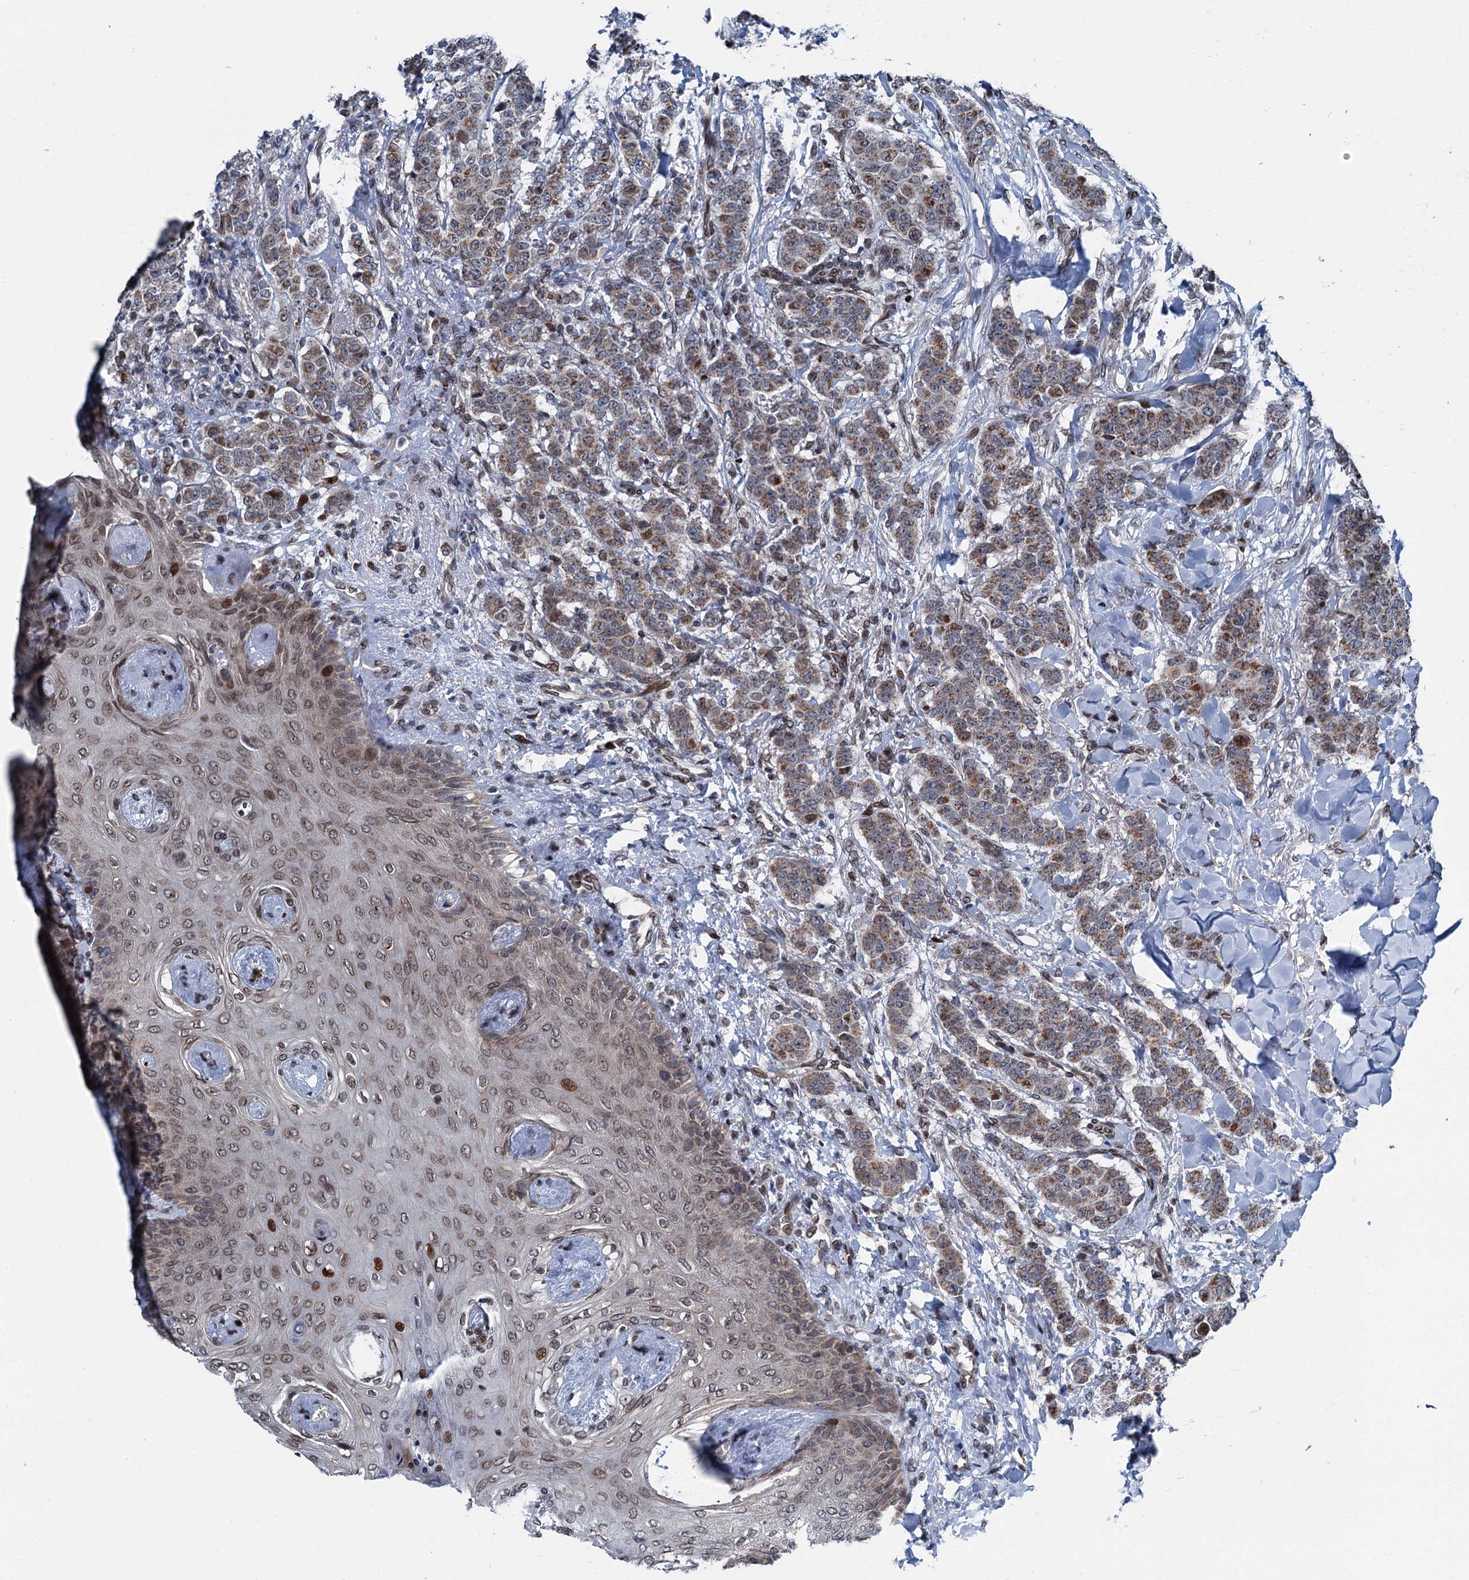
{"staining": {"intensity": "moderate", "quantity": ">75%", "location": "cytoplasmic/membranous"}, "tissue": "breast cancer", "cell_type": "Tumor cells", "image_type": "cancer", "snomed": [{"axis": "morphology", "description": "Duct carcinoma"}, {"axis": "topography", "description": "Breast"}], "caption": "Immunohistochemistry staining of breast cancer, which exhibits medium levels of moderate cytoplasmic/membranous expression in about >75% of tumor cells indicating moderate cytoplasmic/membranous protein positivity. The staining was performed using DAB (3,3'-diaminobenzidine) (brown) for protein detection and nuclei were counterstained in hematoxylin (blue).", "gene": "MRPL14", "patient": {"sex": "female", "age": 40}}